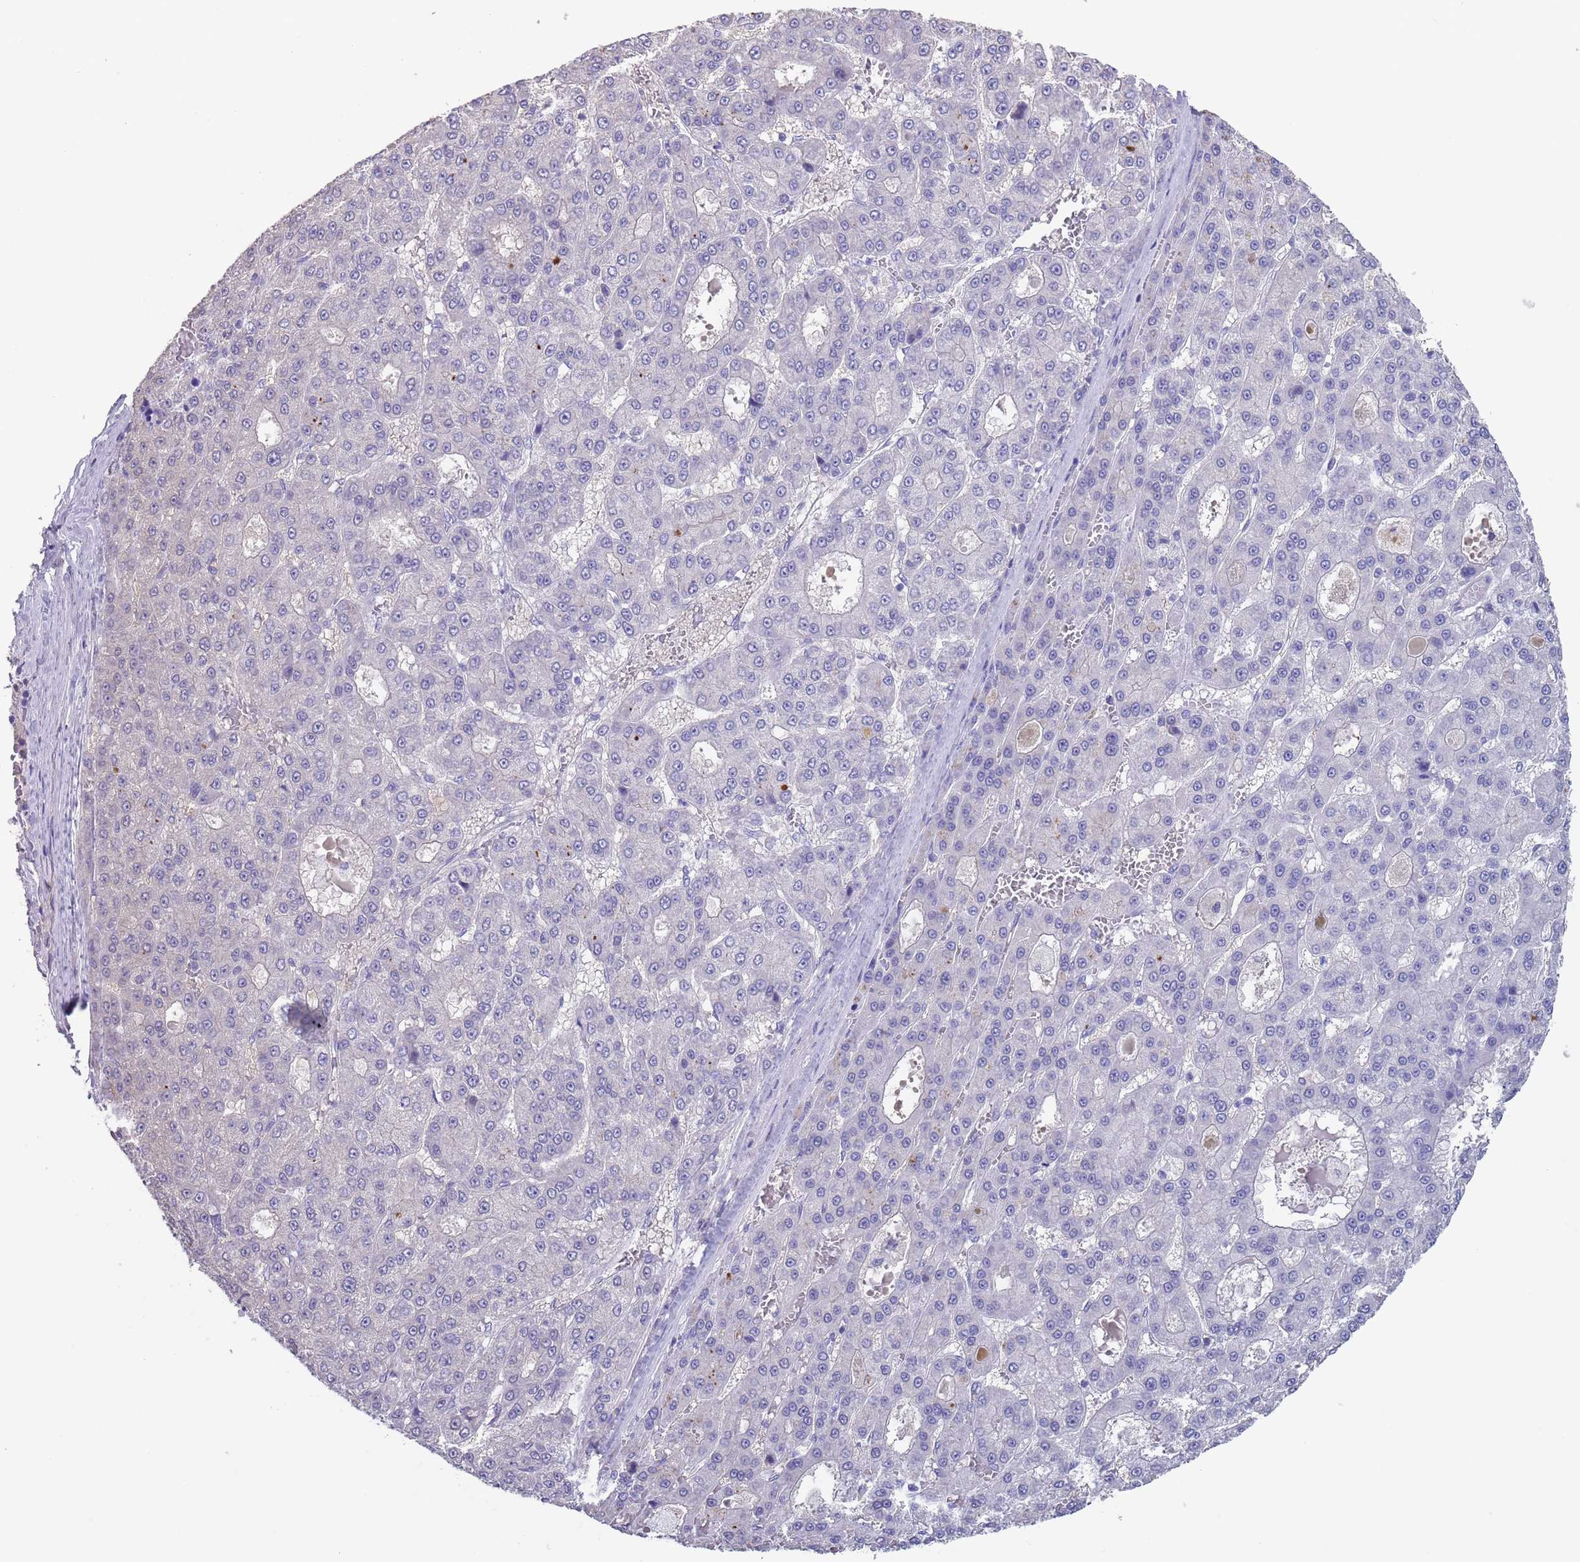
{"staining": {"intensity": "negative", "quantity": "none", "location": "none"}, "tissue": "liver cancer", "cell_type": "Tumor cells", "image_type": "cancer", "snomed": [{"axis": "morphology", "description": "Carcinoma, Hepatocellular, NOS"}, {"axis": "topography", "description": "Liver"}], "caption": "This is an immunohistochemistry (IHC) photomicrograph of liver cancer. There is no staining in tumor cells.", "gene": "RNF169", "patient": {"sex": "male", "age": 70}}